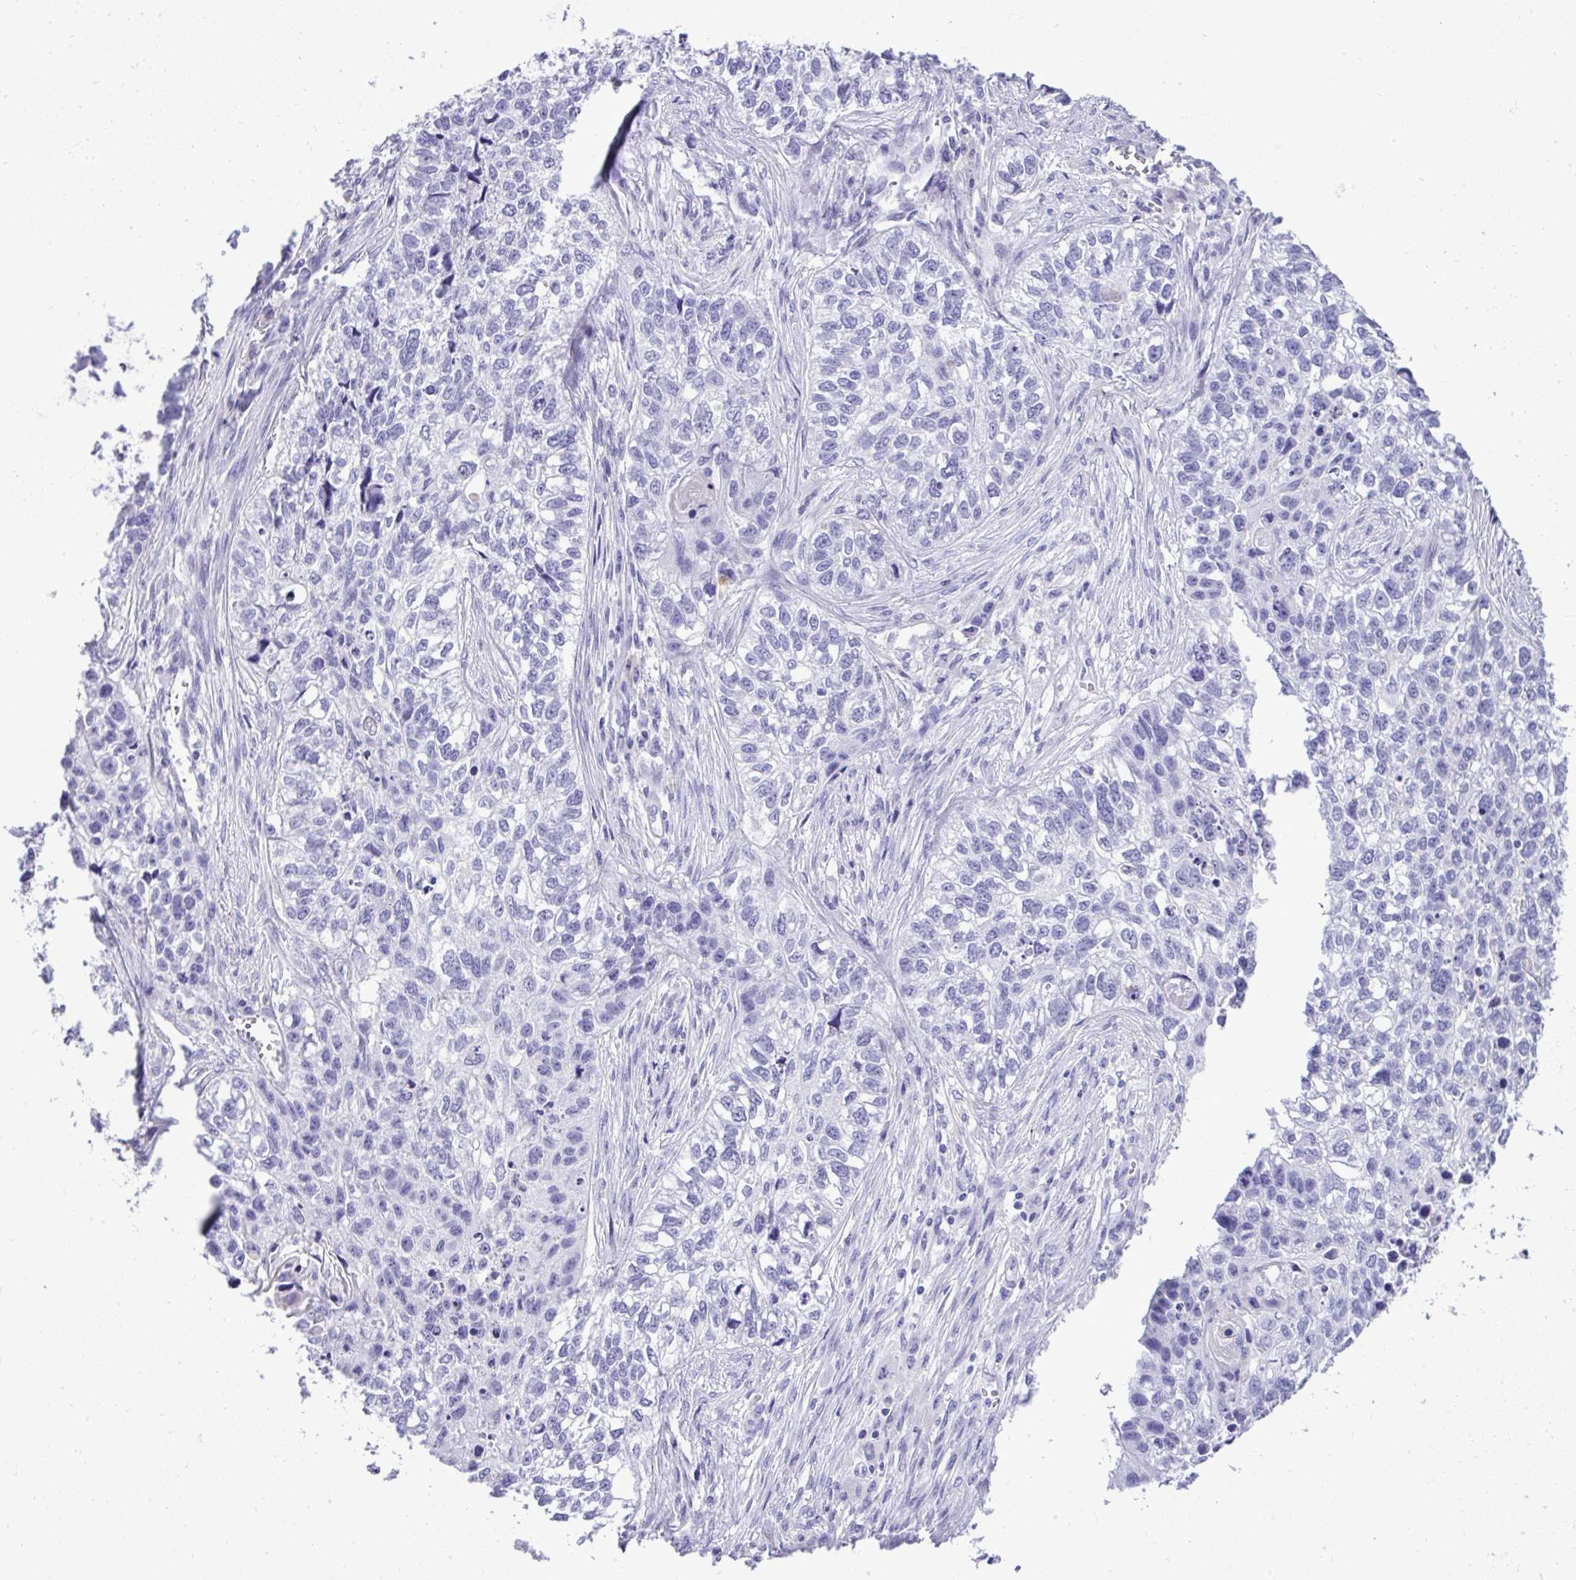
{"staining": {"intensity": "negative", "quantity": "none", "location": "none"}, "tissue": "lung cancer", "cell_type": "Tumor cells", "image_type": "cancer", "snomed": [{"axis": "morphology", "description": "Squamous cell carcinoma, NOS"}, {"axis": "topography", "description": "Lung"}], "caption": "The immunohistochemistry (IHC) micrograph has no significant expression in tumor cells of lung cancer (squamous cell carcinoma) tissue.", "gene": "ST6GALNAC3", "patient": {"sex": "male", "age": 74}}